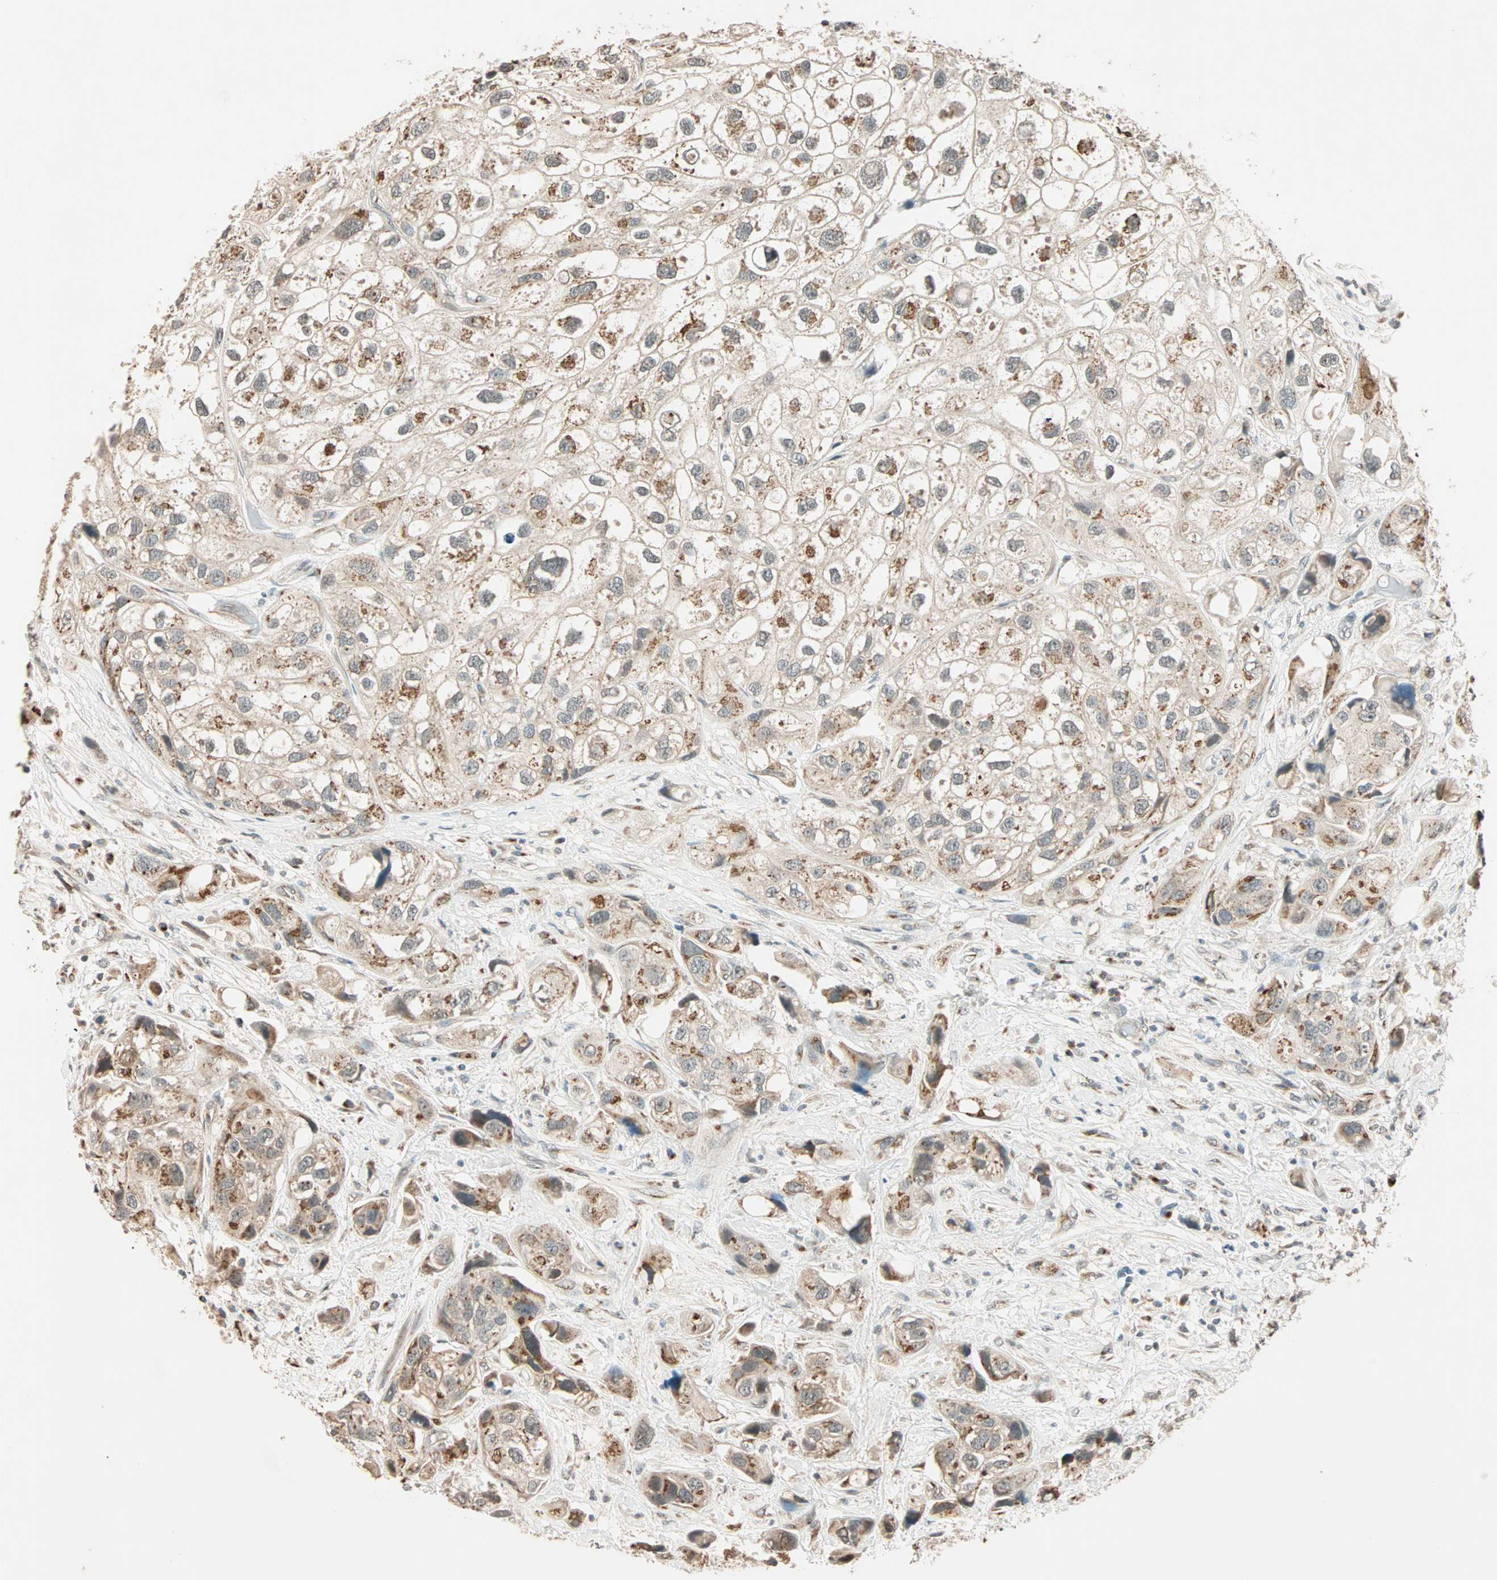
{"staining": {"intensity": "weak", "quantity": "25%-75%", "location": "cytoplasmic/membranous"}, "tissue": "urothelial cancer", "cell_type": "Tumor cells", "image_type": "cancer", "snomed": [{"axis": "morphology", "description": "Urothelial carcinoma, High grade"}, {"axis": "topography", "description": "Urinary bladder"}], "caption": "Immunohistochemistry image of urothelial carcinoma (high-grade) stained for a protein (brown), which displays low levels of weak cytoplasmic/membranous positivity in about 25%-75% of tumor cells.", "gene": "PRDM2", "patient": {"sex": "female", "age": 64}}